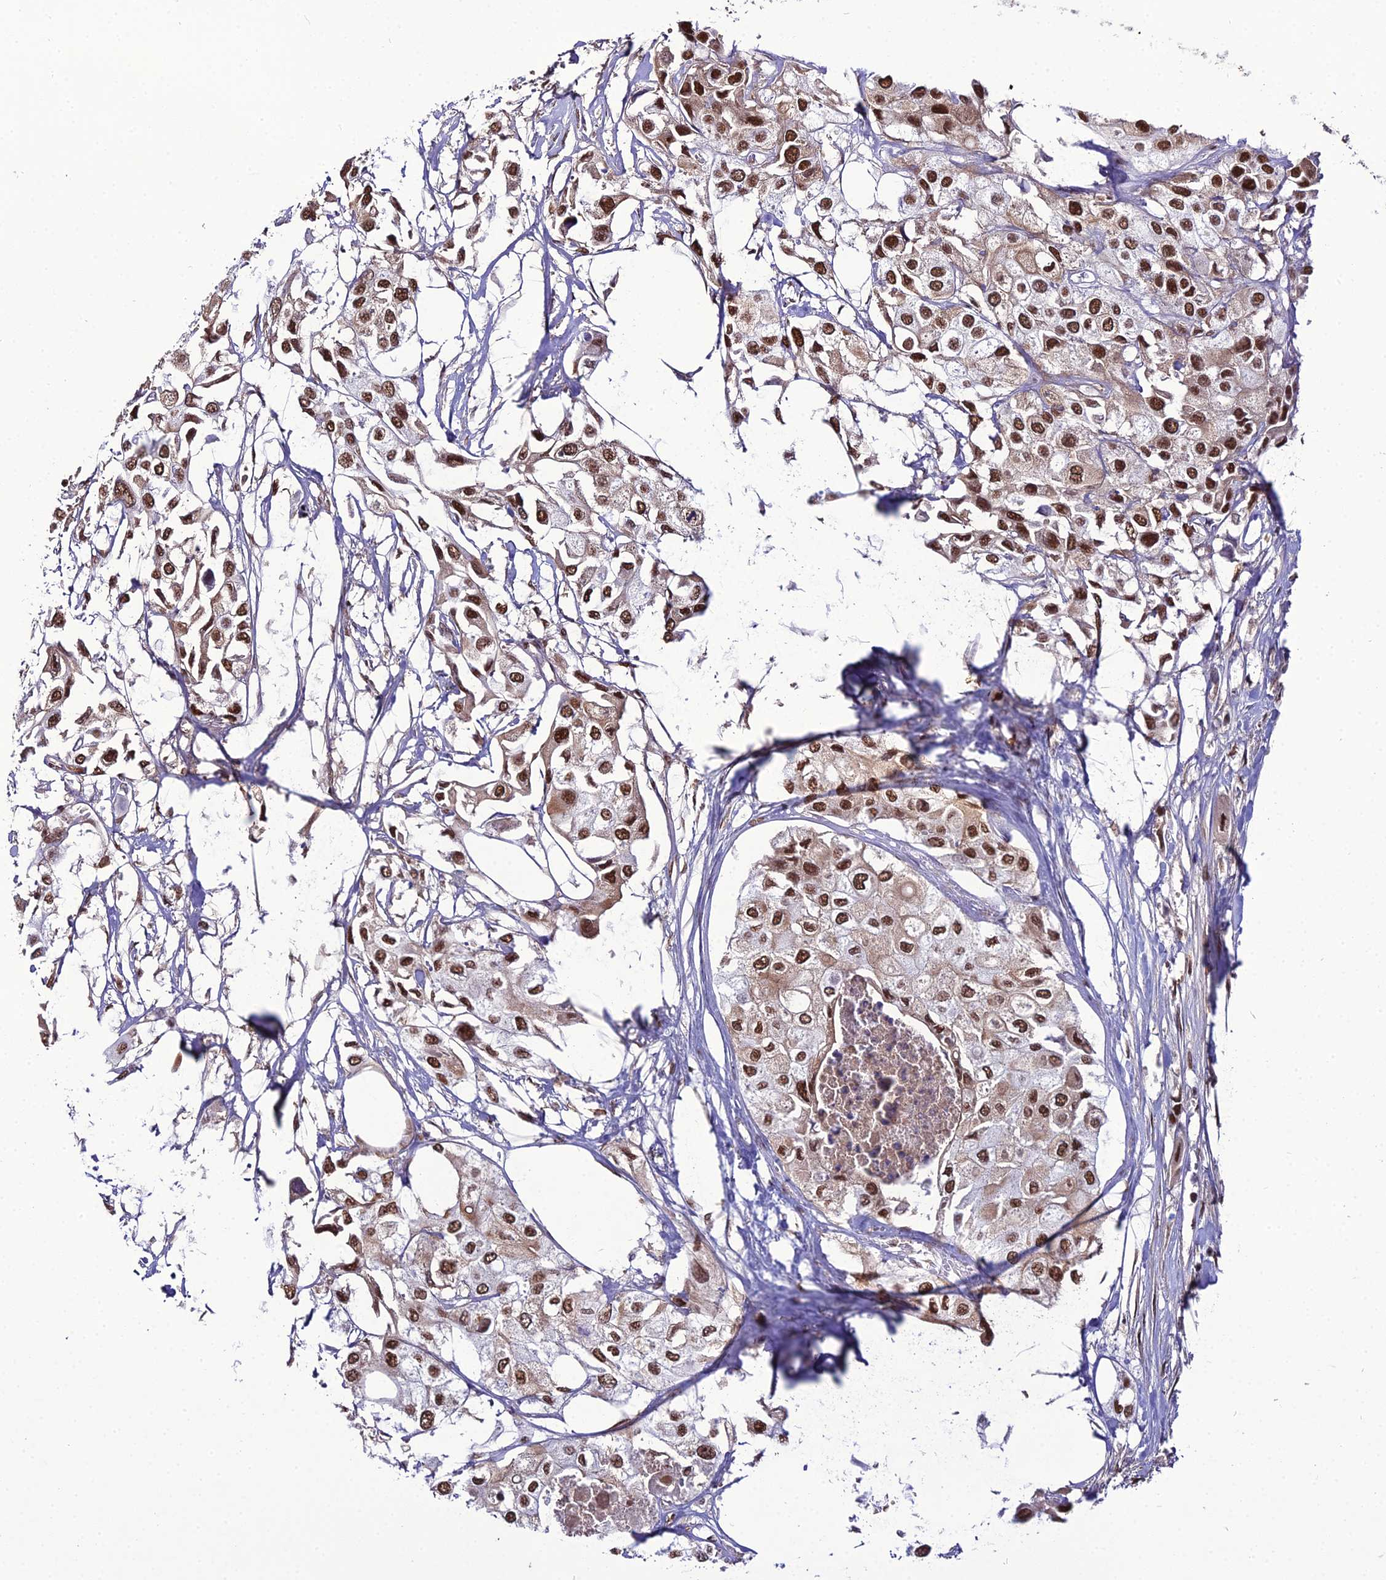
{"staining": {"intensity": "strong", "quantity": ">75%", "location": "cytoplasmic/membranous,nuclear"}, "tissue": "urothelial cancer", "cell_type": "Tumor cells", "image_type": "cancer", "snomed": [{"axis": "morphology", "description": "Urothelial carcinoma, High grade"}, {"axis": "topography", "description": "Urinary bladder"}], "caption": "Protein analysis of urothelial cancer tissue shows strong cytoplasmic/membranous and nuclear expression in about >75% of tumor cells.", "gene": "RBM12", "patient": {"sex": "male", "age": 64}}